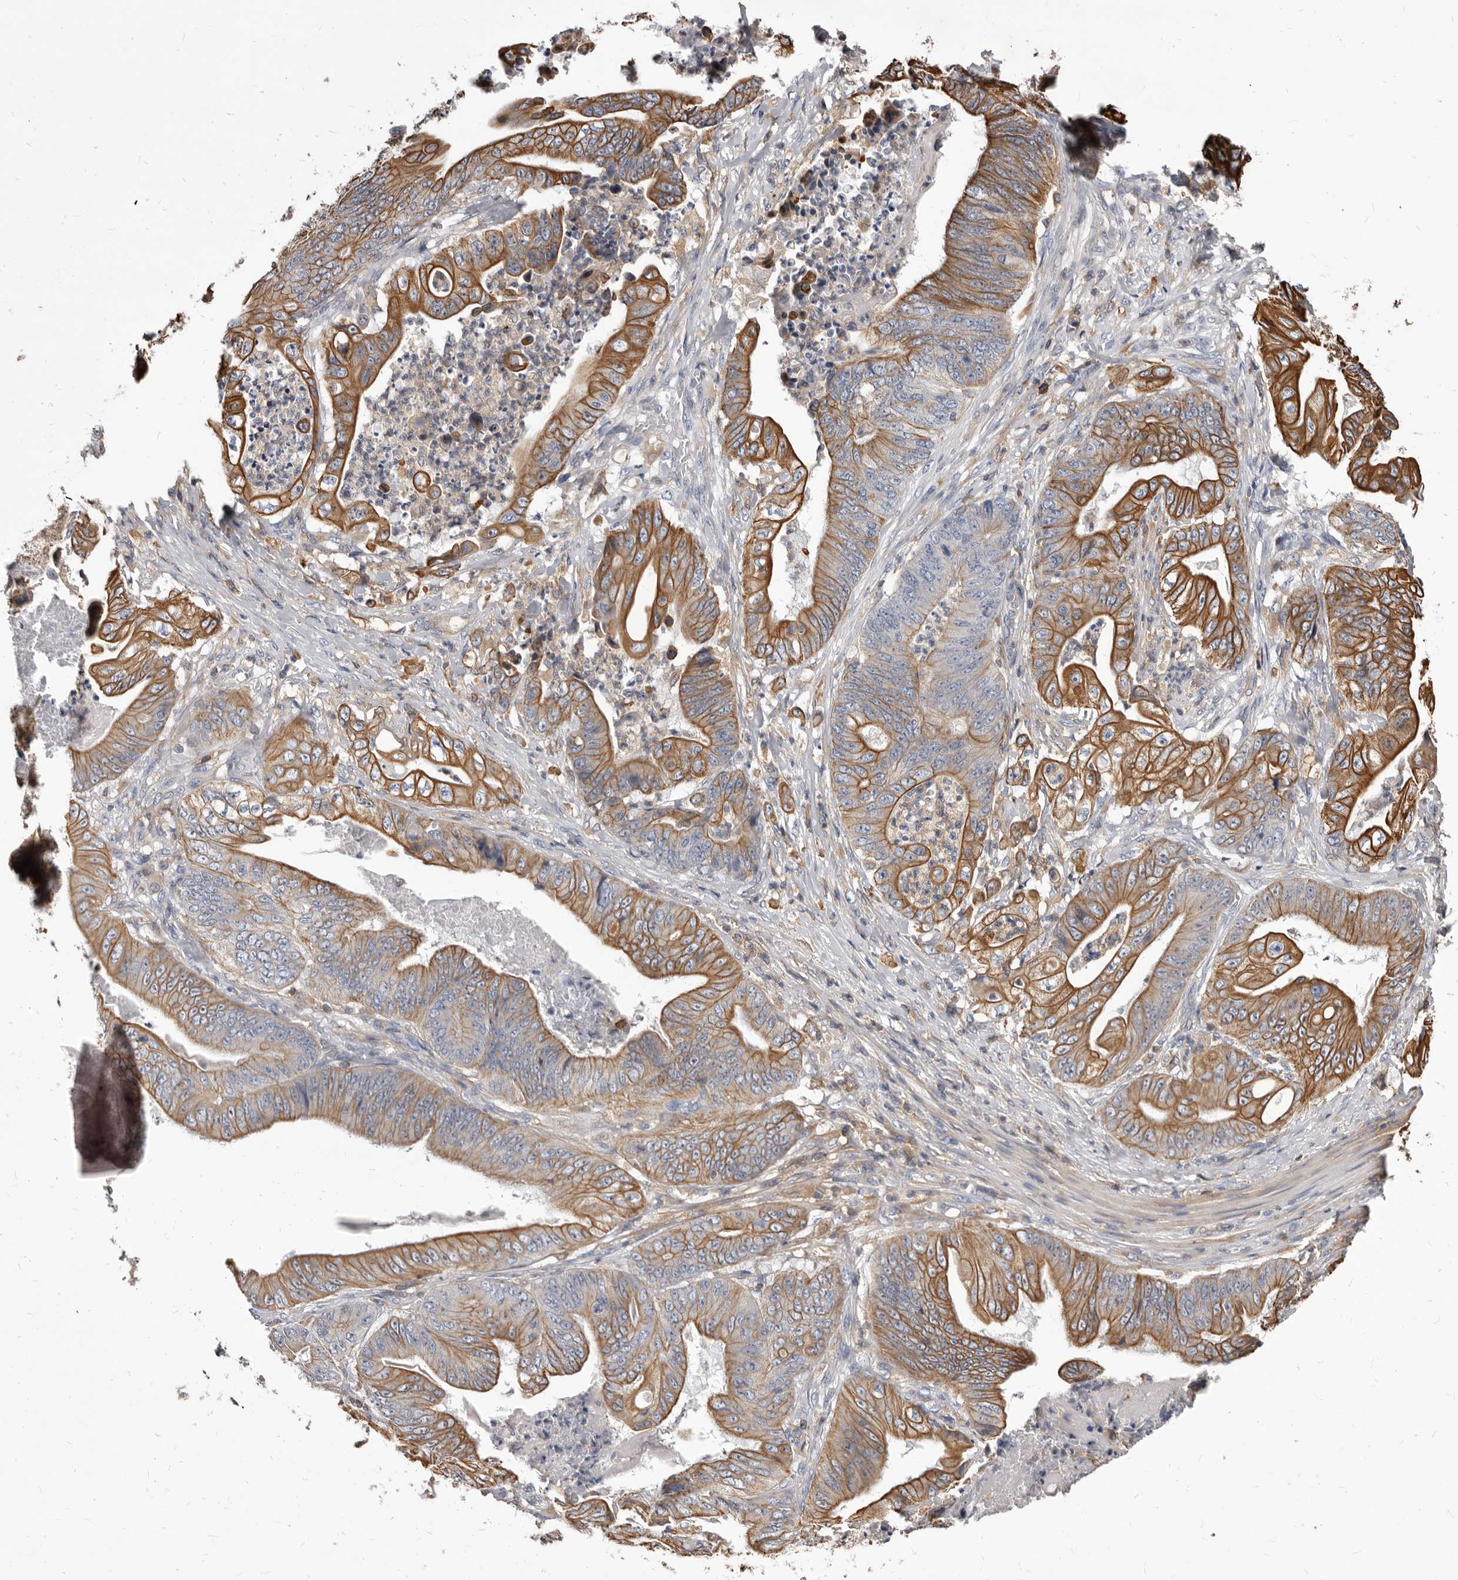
{"staining": {"intensity": "moderate", "quantity": "25%-75%", "location": "cytoplasmic/membranous"}, "tissue": "stomach cancer", "cell_type": "Tumor cells", "image_type": "cancer", "snomed": [{"axis": "morphology", "description": "Adenocarcinoma, NOS"}, {"axis": "topography", "description": "Stomach"}], "caption": "The photomicrograph displays a brown stain indicating the presence of a protein in the cytoplasmic/membranous of tumor cells in stomach cancer (adenocarcinoma). (DAB (3,3'-diaminobenzidine) IHC with brightfield microscopy, high magnification).", "gene": "NIBAN1", "patient": {"sex": "female", "age": 73}}